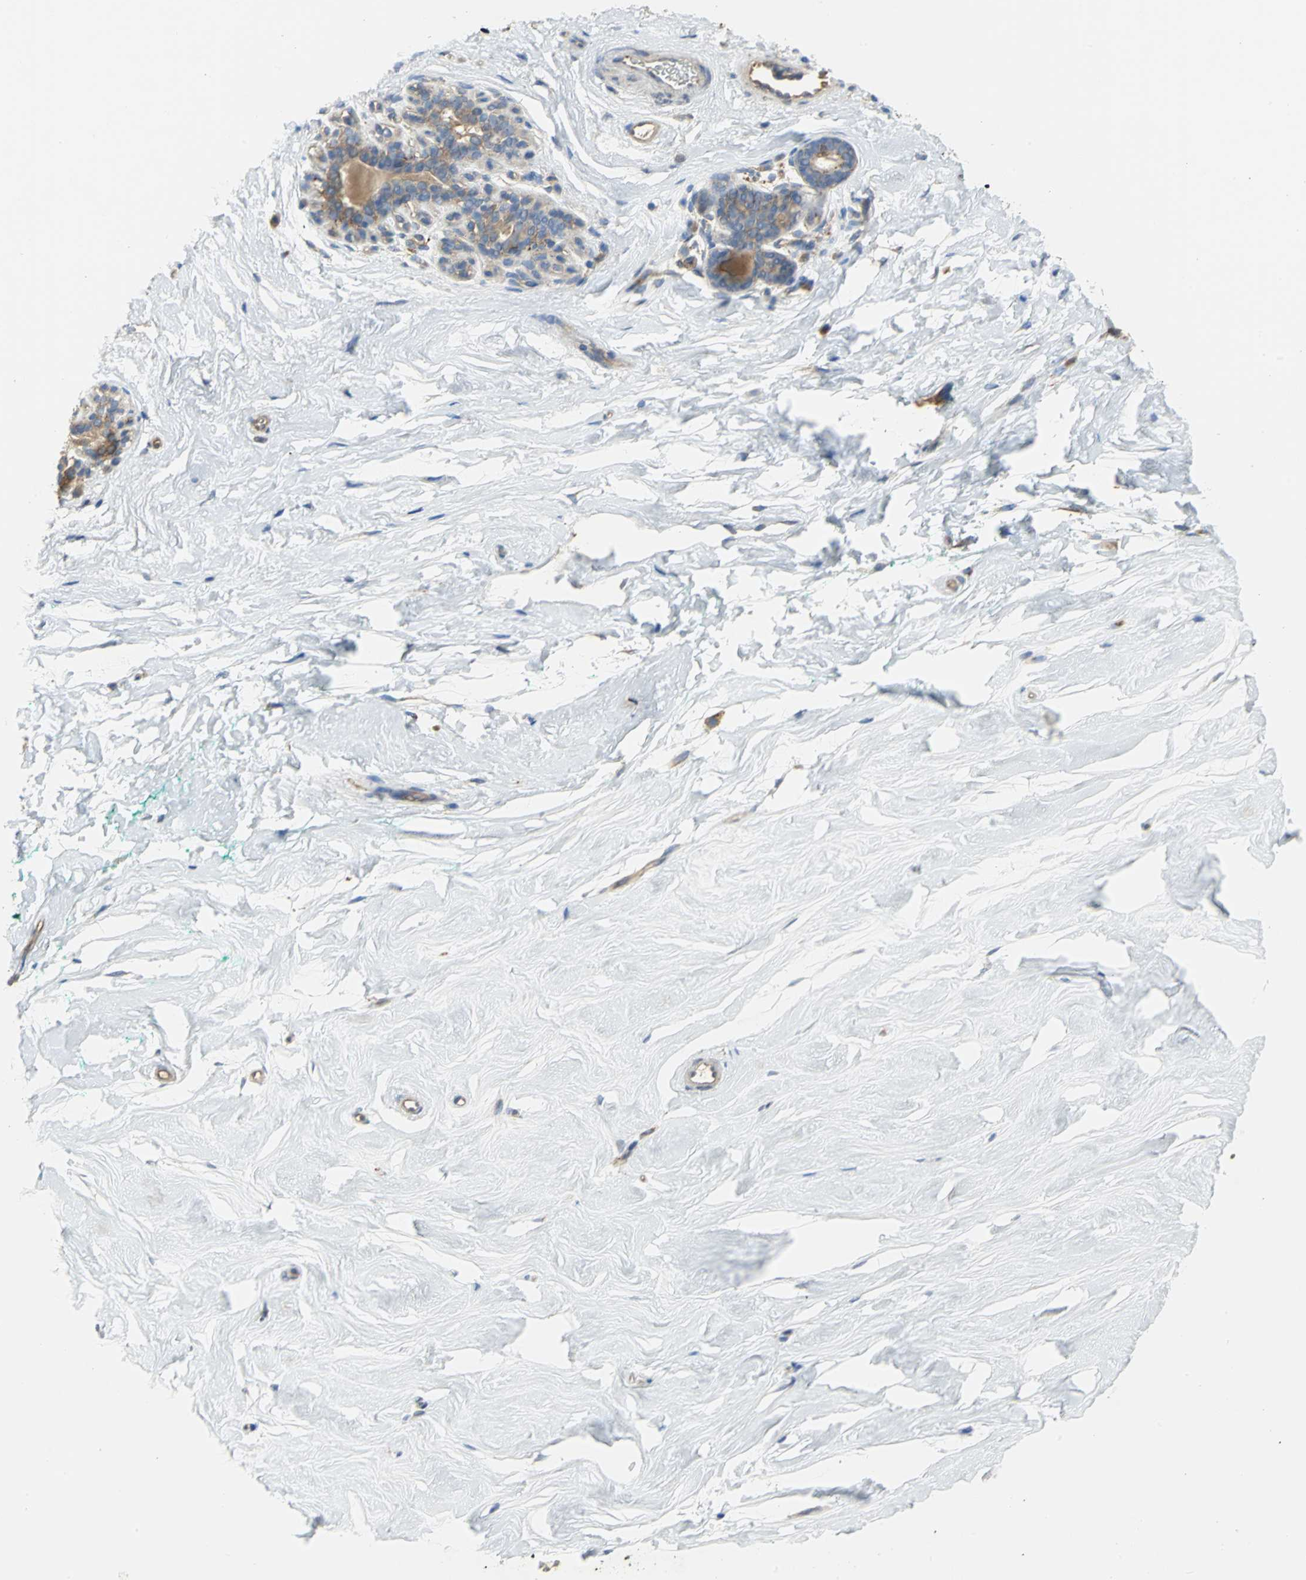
{"staining": {"intensity": "negative", "quantity": "none", "location": "none"}, "tissue": "breast", "cell_type": "Adipocytes", "image_type": "normal", "snomed": [{"axis": "morphology", "description": "Normal tissue, NOS"}, {"axis": "topography", "description": "Breast"}], "caption": "The micrograph demonstrates no staining of adipocytes in benign breast. (DAB IHC with hematoxylin counter stain).", "gene": "DIAPH2", "patient": {"sex": "female", "age": 52}}